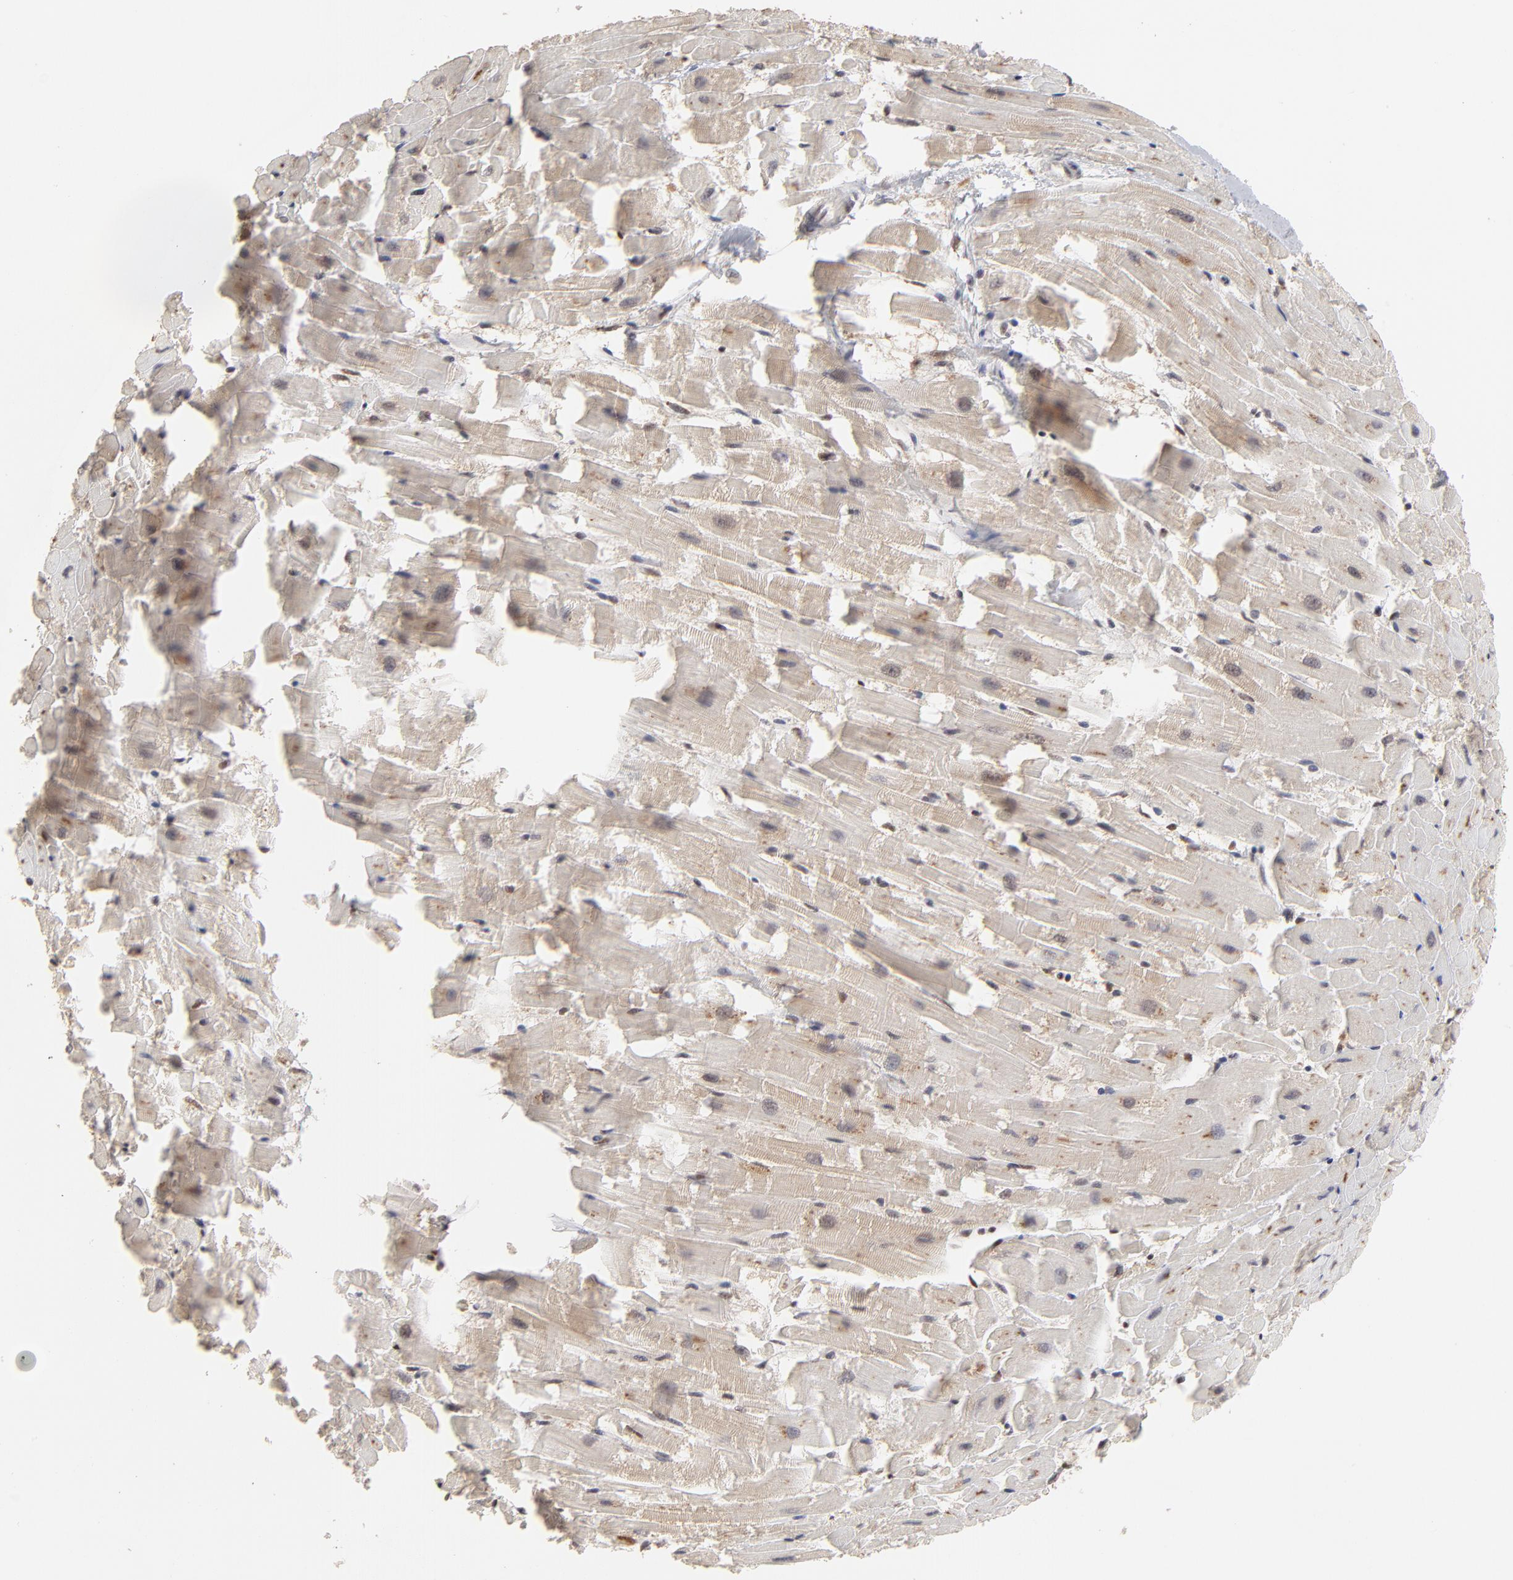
{"staining": {"intensity": "moderate", "quantity": ">75%", "location": "nuclear"}, "tissue": "heart muscle", "cell_type": "Cardiomyocytes", "image_type": "normal", "snomed": [{"axis": "morphology", "description": "Normal tissue, NOS"}, {"axis": "topography", "description": "Heart"}], "caption": "Heart muscle stained with DAB (3,3'-diaminobenzidine) immunohistochemistry exhibits medium levels of moderate nuclear positivity in approximately >75% of cardiomyocytes. The protein is shown in brown color, while the nuclei are stained blue.", "gene": "ARIH1", "patient": {"sex": "female", "age": 19}}